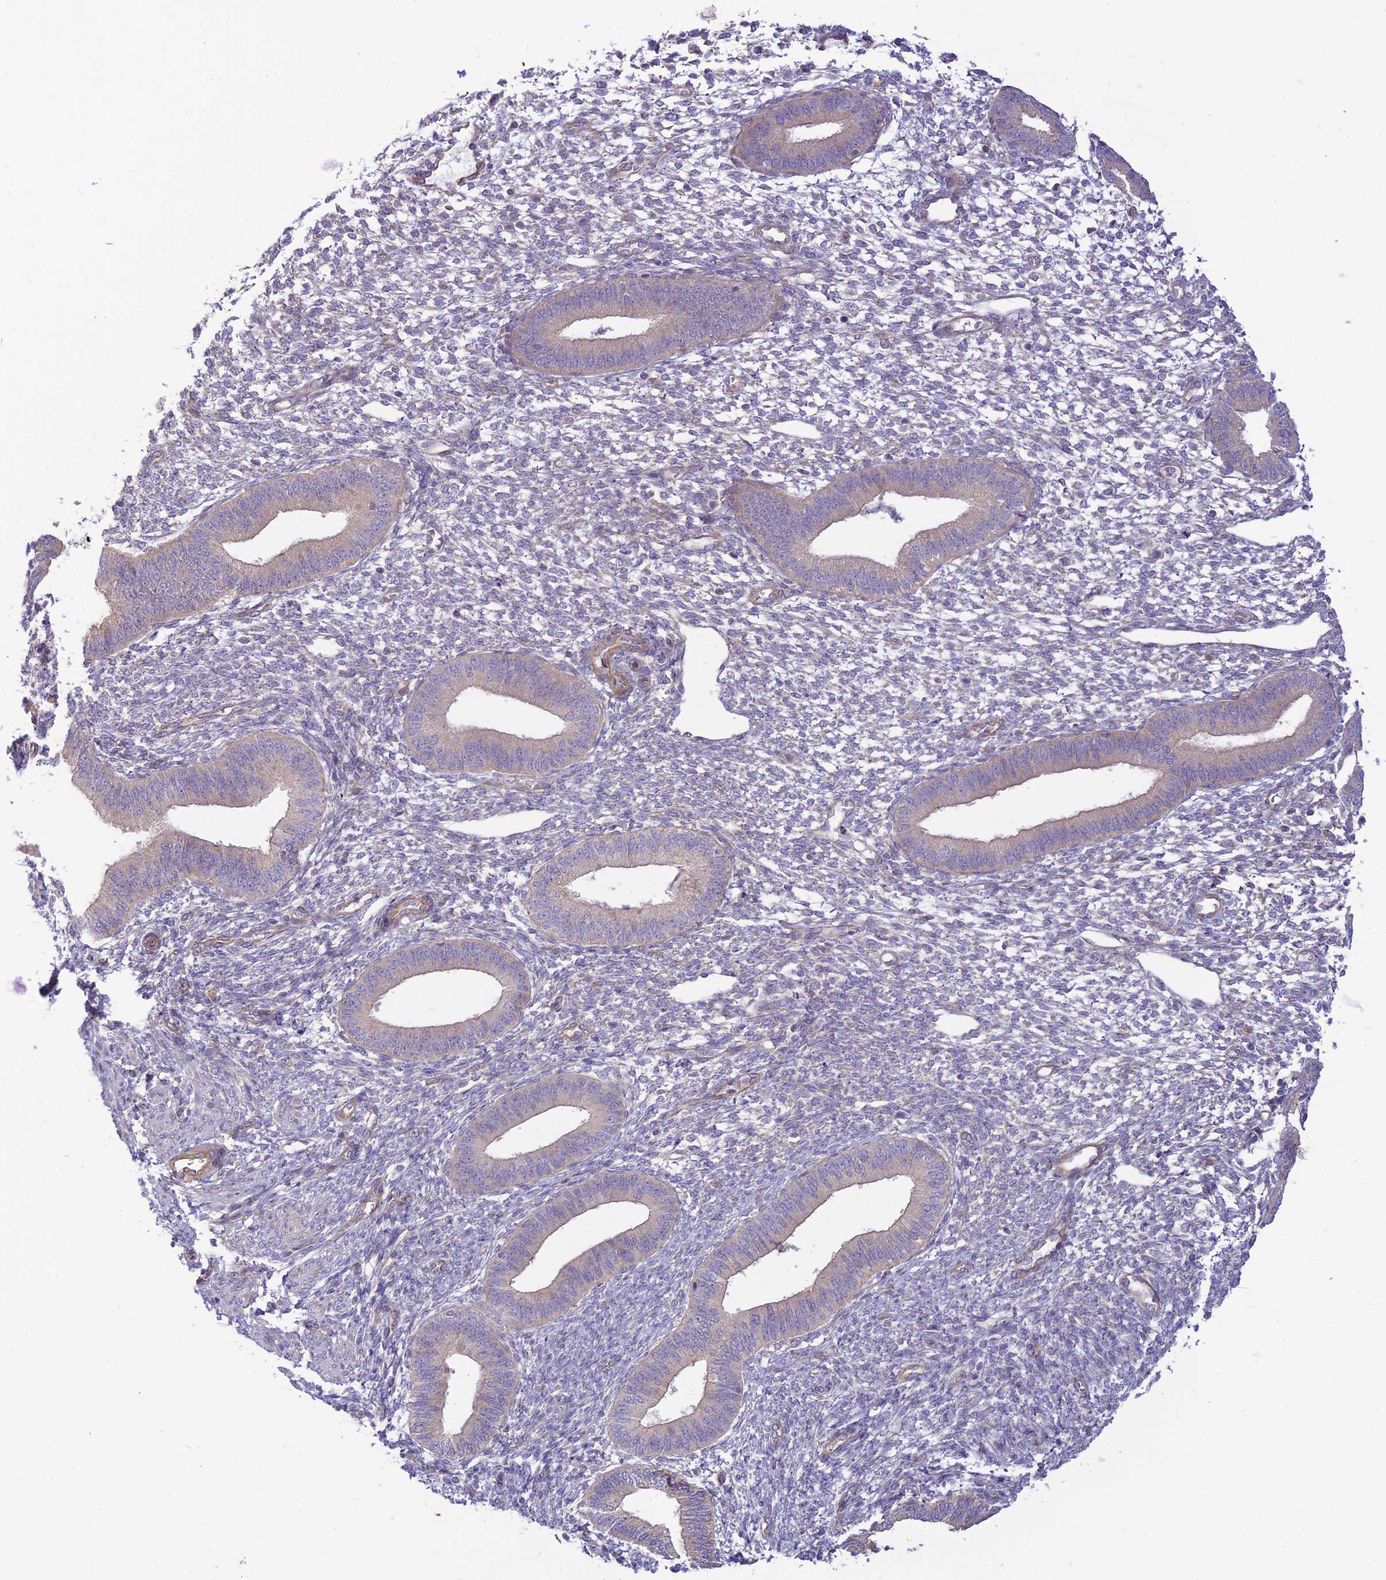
{"staining": {"intensity": "negative", "quantity": "none", "location": "none"}, "tissue": "endometrium", "cell_type": "Cells in endometrial stroma", "image_type": "normal", "snomed": [{"axis": "morphology", "description": "Normal tissue, NOS"}, {"axis": "topography", "description": "Endometrium"}], "caption": "High magnification brightfield microscopy of benign endometrium stained with DAB (brown) and counterstained with hematoxylin (blue): cells in endometrial stroma show no significant positivity.", "gene": "KCNAB1", "patient": {"sex": "female", "age": 46}}